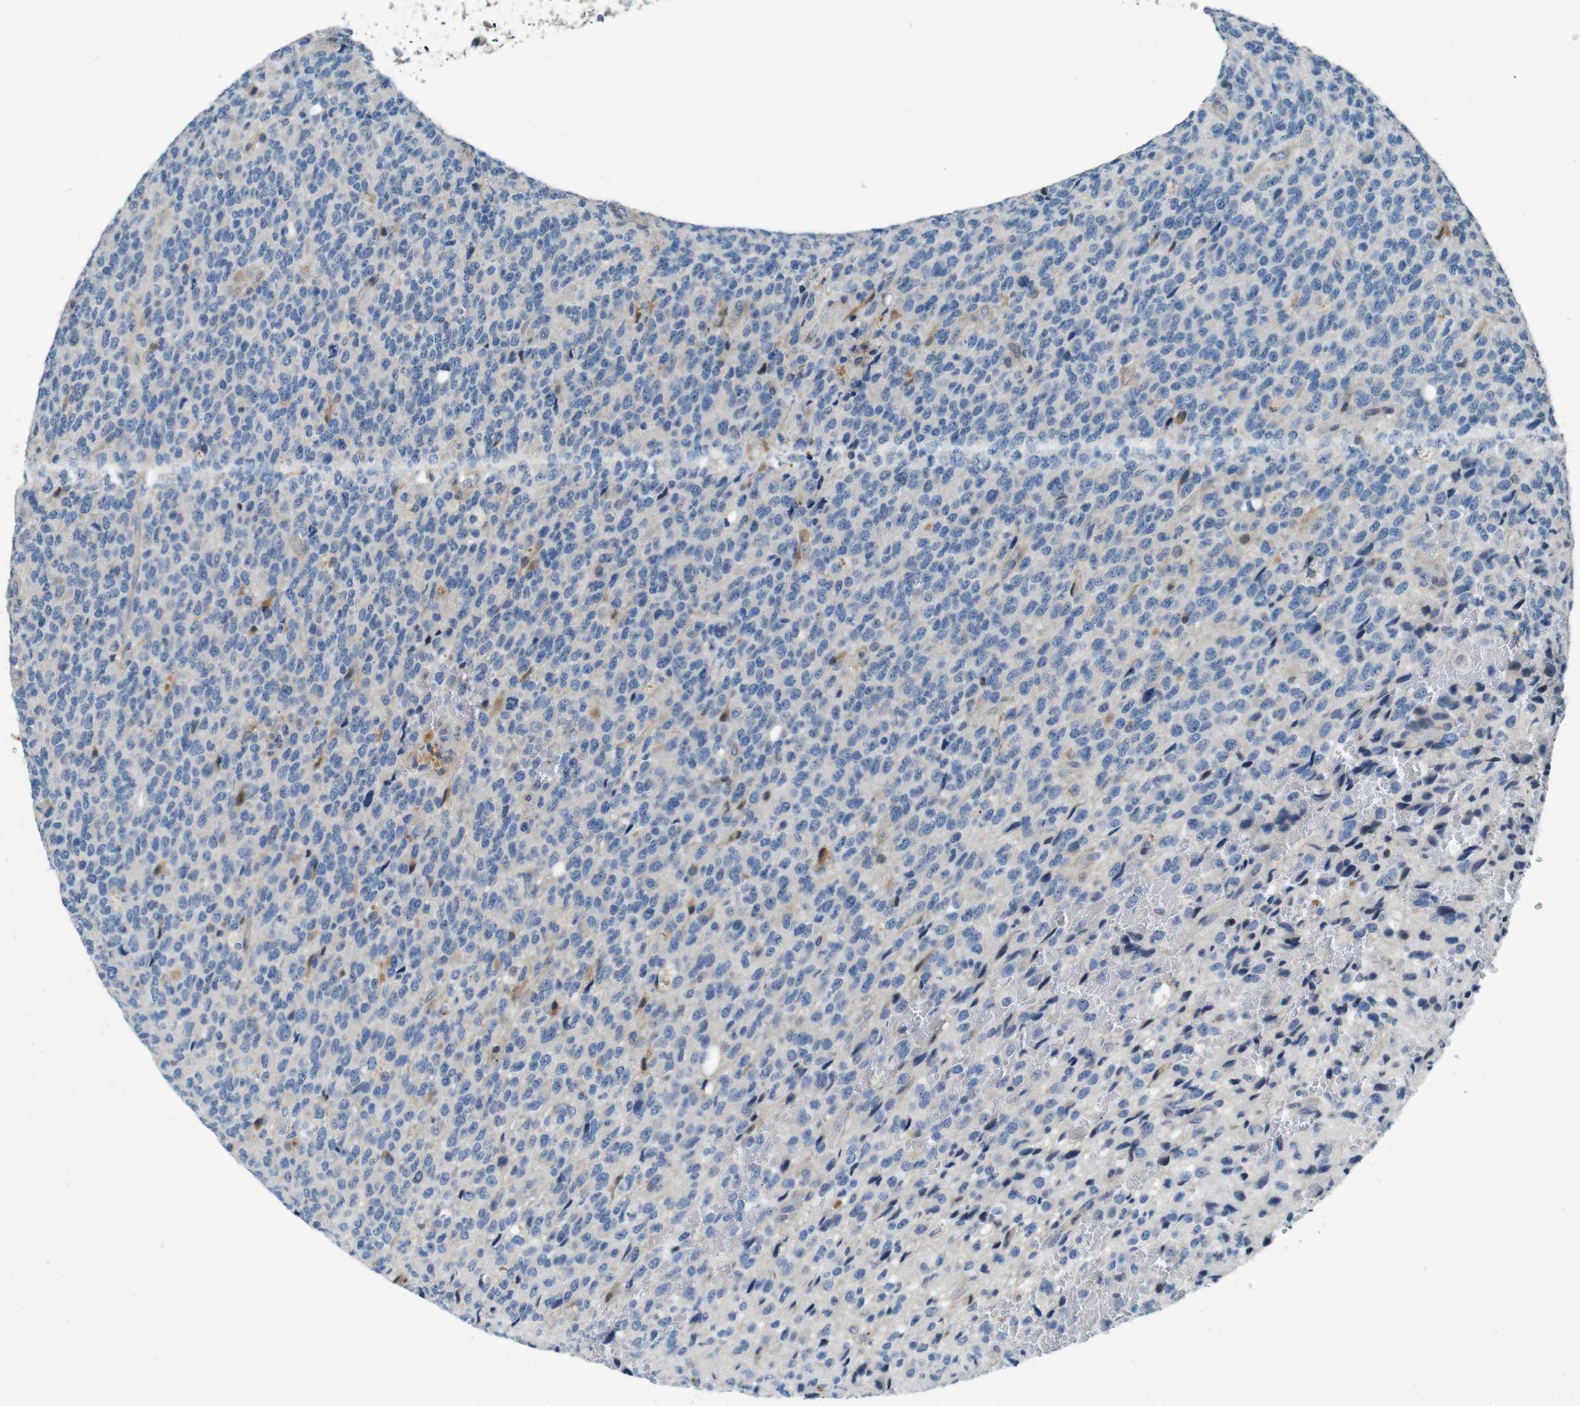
{"staining": {"intensity": "negative", "quantity": "none", "location": "none"}, "tissue": "glioma", "cell_type": "Tumor cells", "image_type": "cancer", "snomed": [{"axis": "morphology", "description": "Glioma, malignant, High grade"}, {"axis": "topography", "description": "pancreas cauda"}], "caption": "An immunohistochemistry (IHC) image of glioma is shown. There is no staining in tumor cells of glioma.", "gene": "LRP5", "patient": {"sex": "male", "age": 60}}